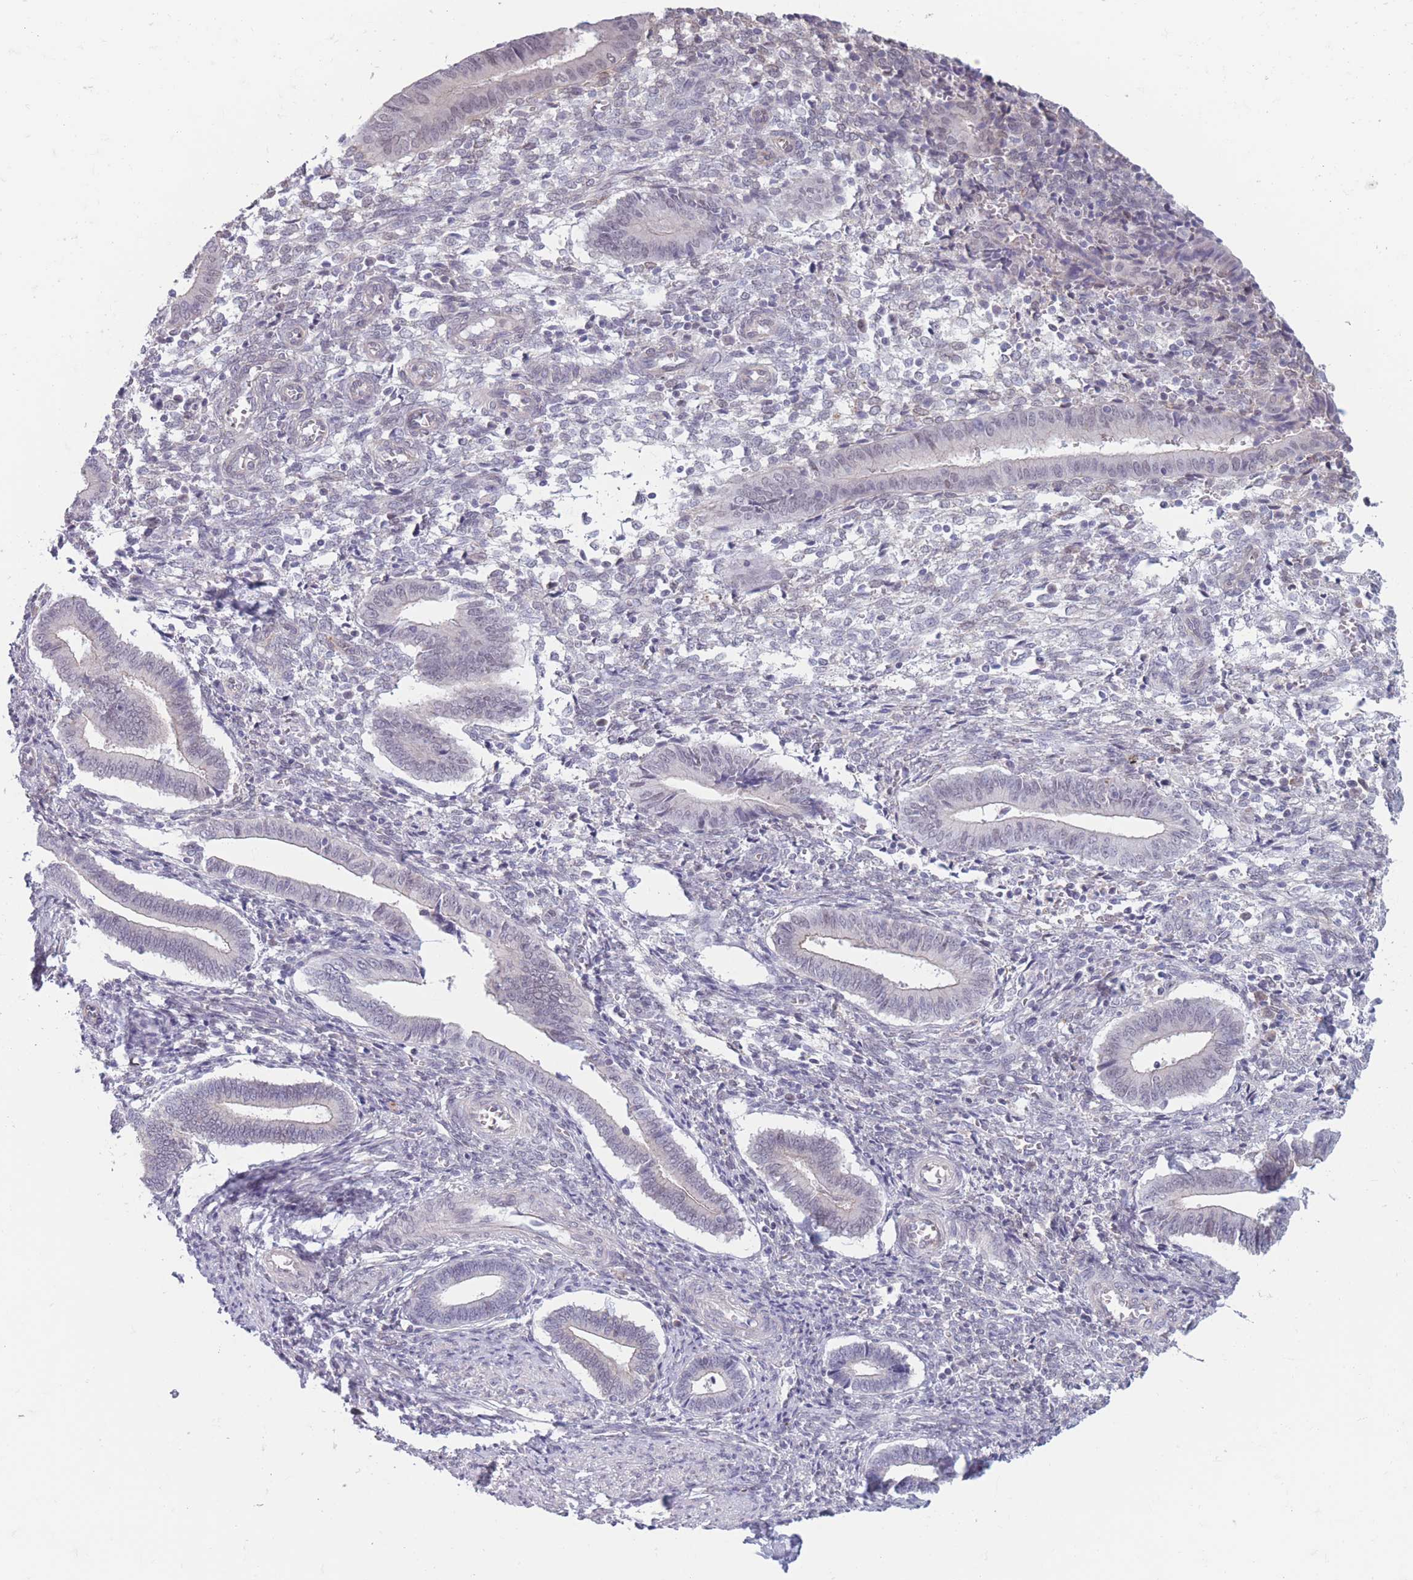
{"staining": {"intensity": "negative", "quantity": "none", "location": "none"}, "tissue": "endometrium", "cell_type": "Cells in endometrial stroma", "image_type": "normal", "snomed": [{"axis": "morphology", "description": "Normal tissue, NOS"}, {"axis": "topography", "description": "Other"}, {"axis": "topography", "description": "Endometrium"}], "caption": "Micrograph shows no protein positivity in cells in endometrial stroma of benign endometrium.", "gene": "PODXL", "patient": {"sex": "female", "age": 44}}